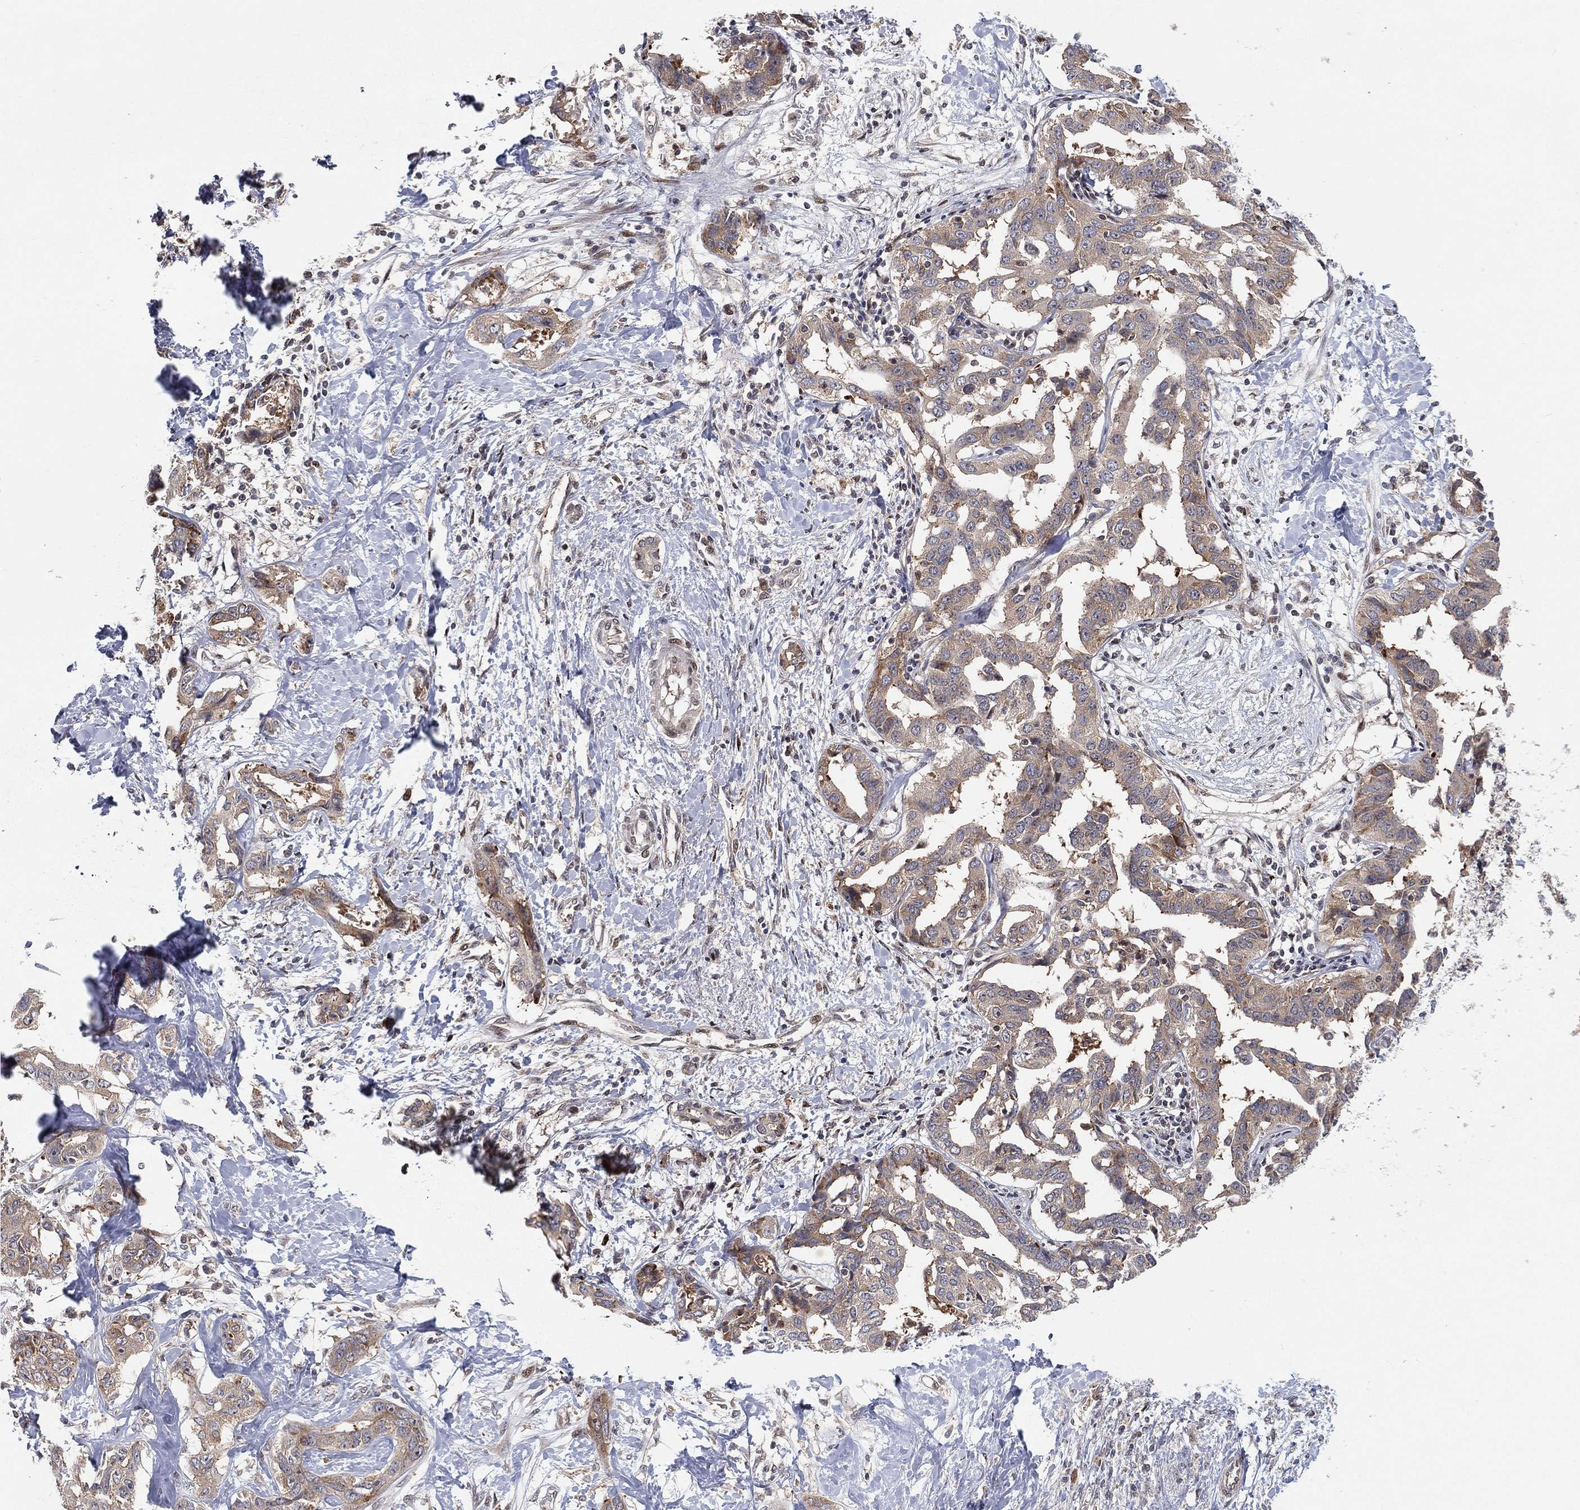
{"staining": {"intensity": "moderate", "quantity": "25%-75%", "location": "cytoplasmic/membranous"}, "tissue": "liver cancer", "cell_type": "Tumor cells", "image_type": "cancer", "snomed": [{"axis": "morphology", "description": "Cholangiocarcinoma"}, {"axis": "topography", "description": "Liver"}], "caption": "The immunohistochemical stain shows moderate cytoplasmic/membranous positivity in tumor cells of liver cancer tissue. Nuclei are stained in blue.", "gene": "TMTC4", "patient": {"sex": "male", "age": 59}}